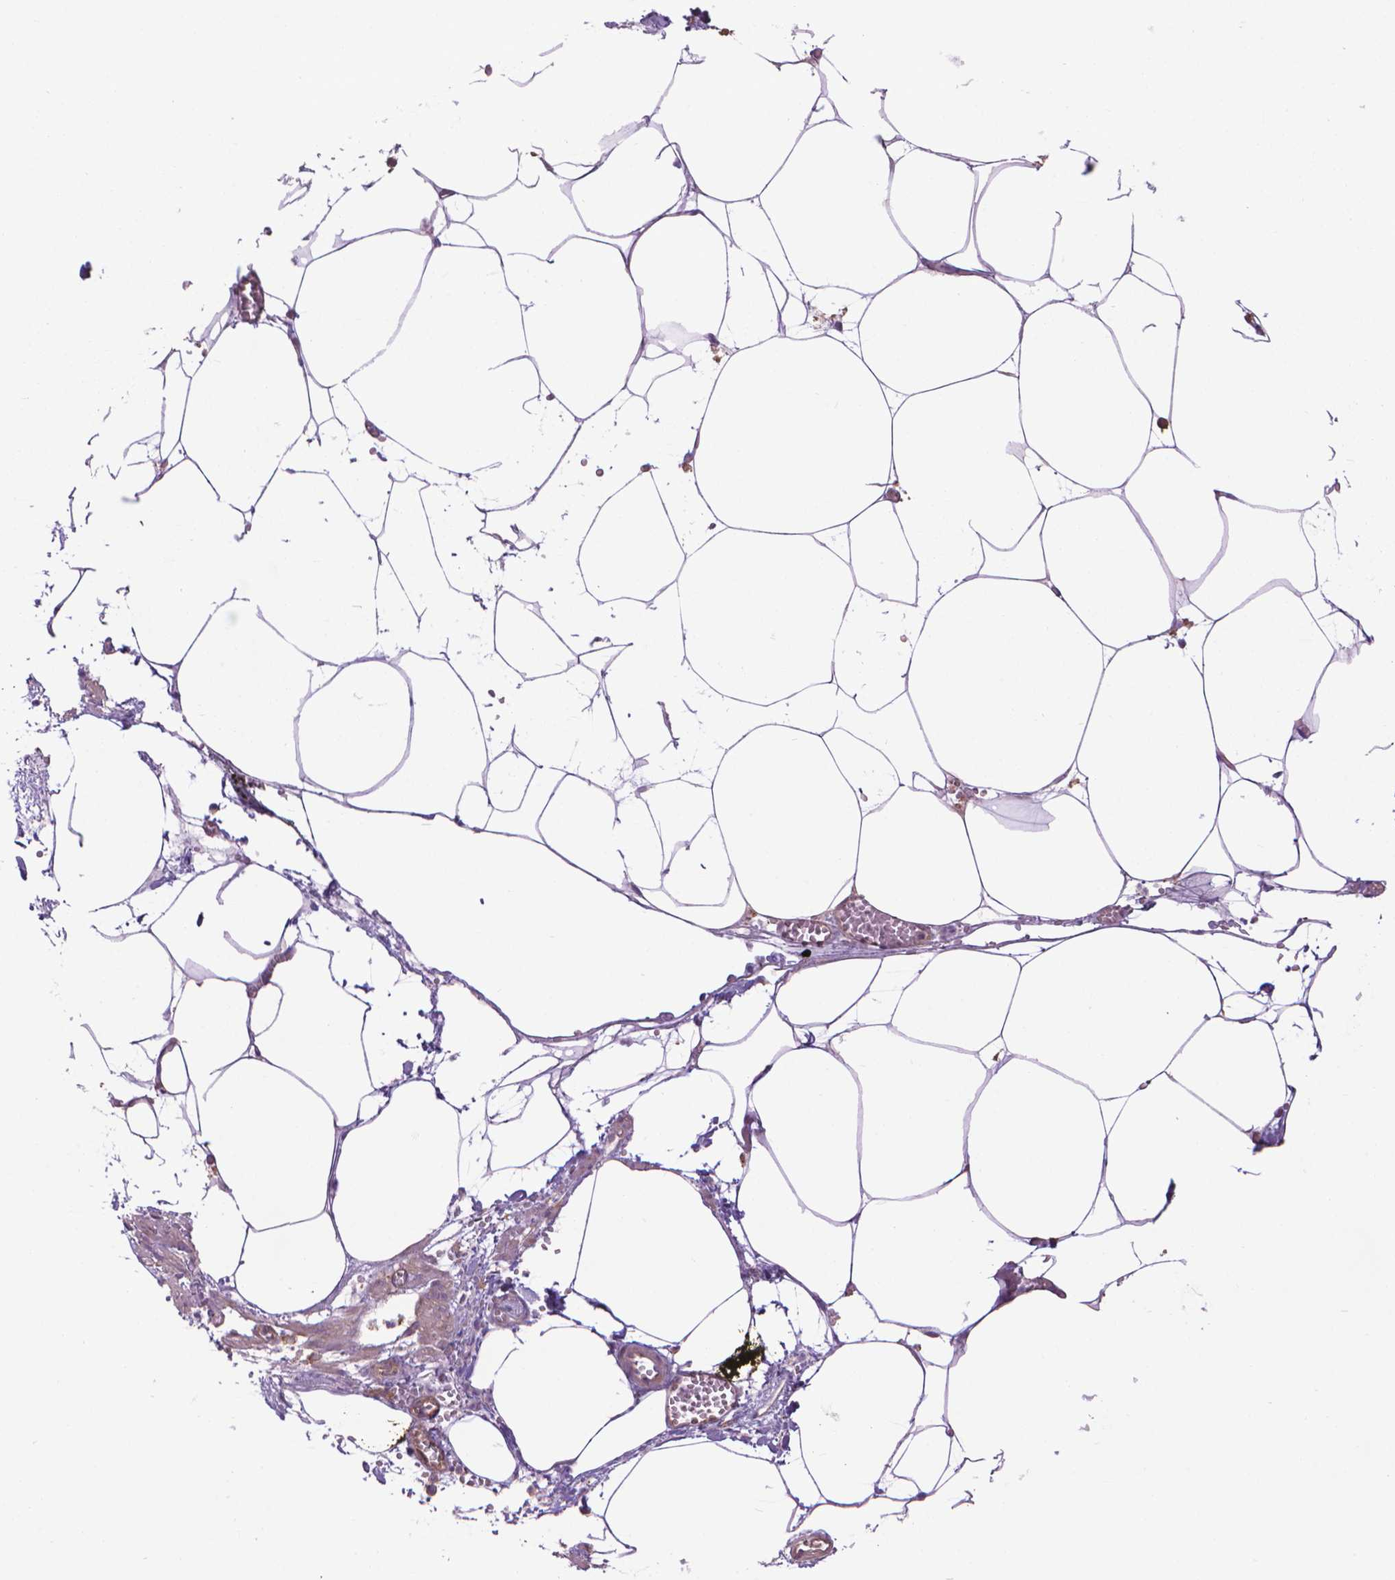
{"staining": {"intensity": "negative", "quantity": "none", "location": "none"}, "tissue": "adipose tissue", "cell_type": "Adipocytes", "image_type": "normal", "snomed": [{"axis": "morphology", "description": "Normal tissue, NOS"}, {"axis": "topography", "description": "Adipose tissue"}, {"axis": "topography", "description": "Pancreas"}, {"axis": "topography", "description": "Peripheral nerve tissue"}], "caption": "This histopathology image is of unremarkable adipose tissue stained with immunohistochemistry (IHC) to label a protein in brown with the nuclei are counter-stained blue. There is no expression in adipocytes. Brightfield microscopy of IHC stained with DAB (brown) and hematoxylin (blue), captured at high magnification.", "gene": "CORO1B", "patient": {"sex": "female", "age": 58}}